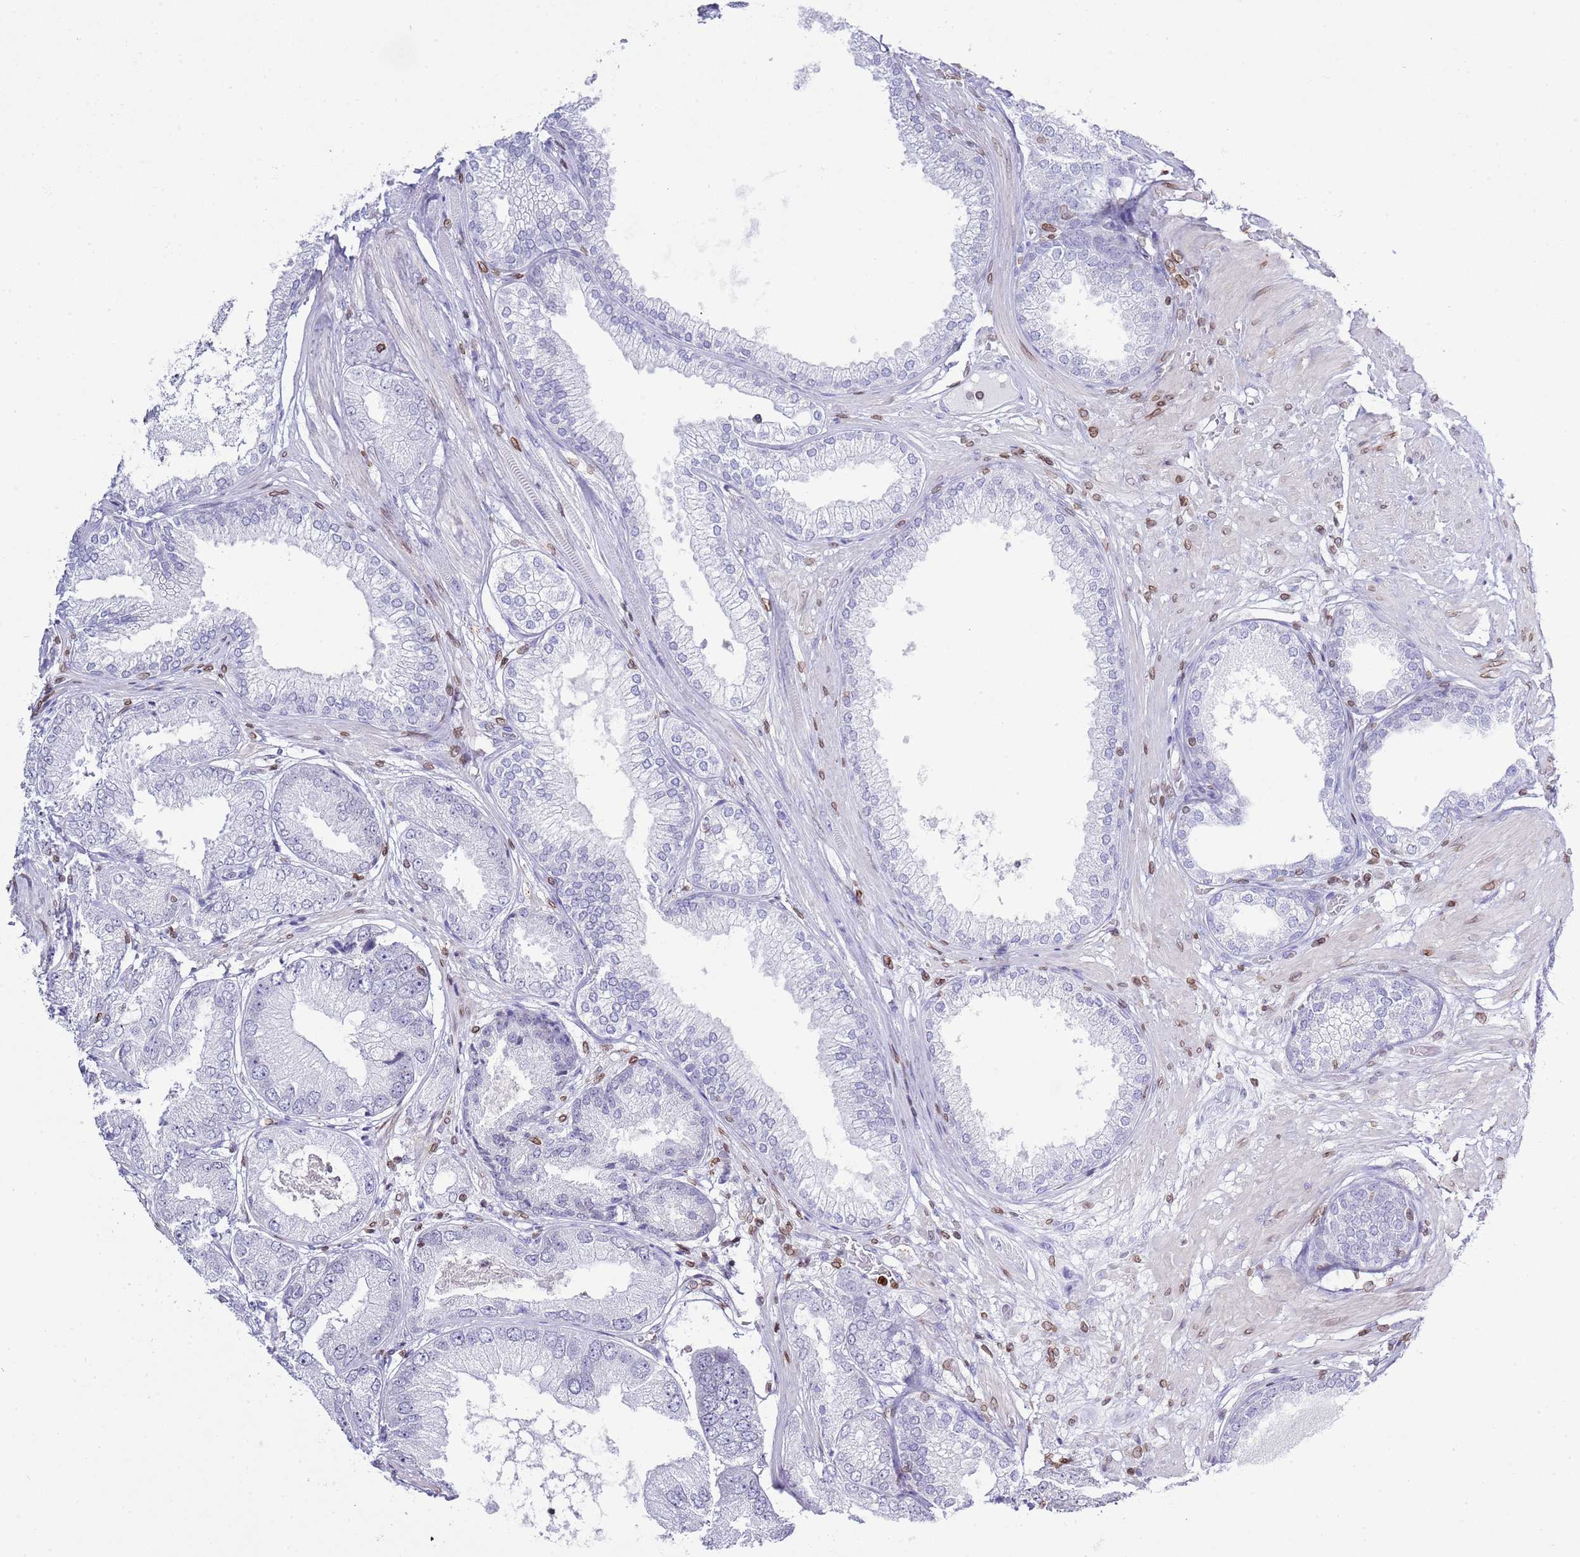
{"staining": {"intensity": "negative", "quantity": "none", "location": "none"}, "tissue": "prostate cancer", "cell_type": "Tumor cells", "image_type": "cancer", "snomed": [{"axis": "morphology", "description": "Adenocarcinoma, High grade"}, {"axis": "topography", "description": "Prostate"}], "caption": "High power microscopy histopathology image of an immunohistochemistry (IHC) histopathology image of prostate adenocarcinoma (high-grade), revealing no significant staining in tumor cells. (DAB (3,3'-diaminobenzidine) immunohistochemistry visualized using brightfield microscopy, high magnification).", "gene": "LBR", "patient": {"sex": "male", "age": 71}}